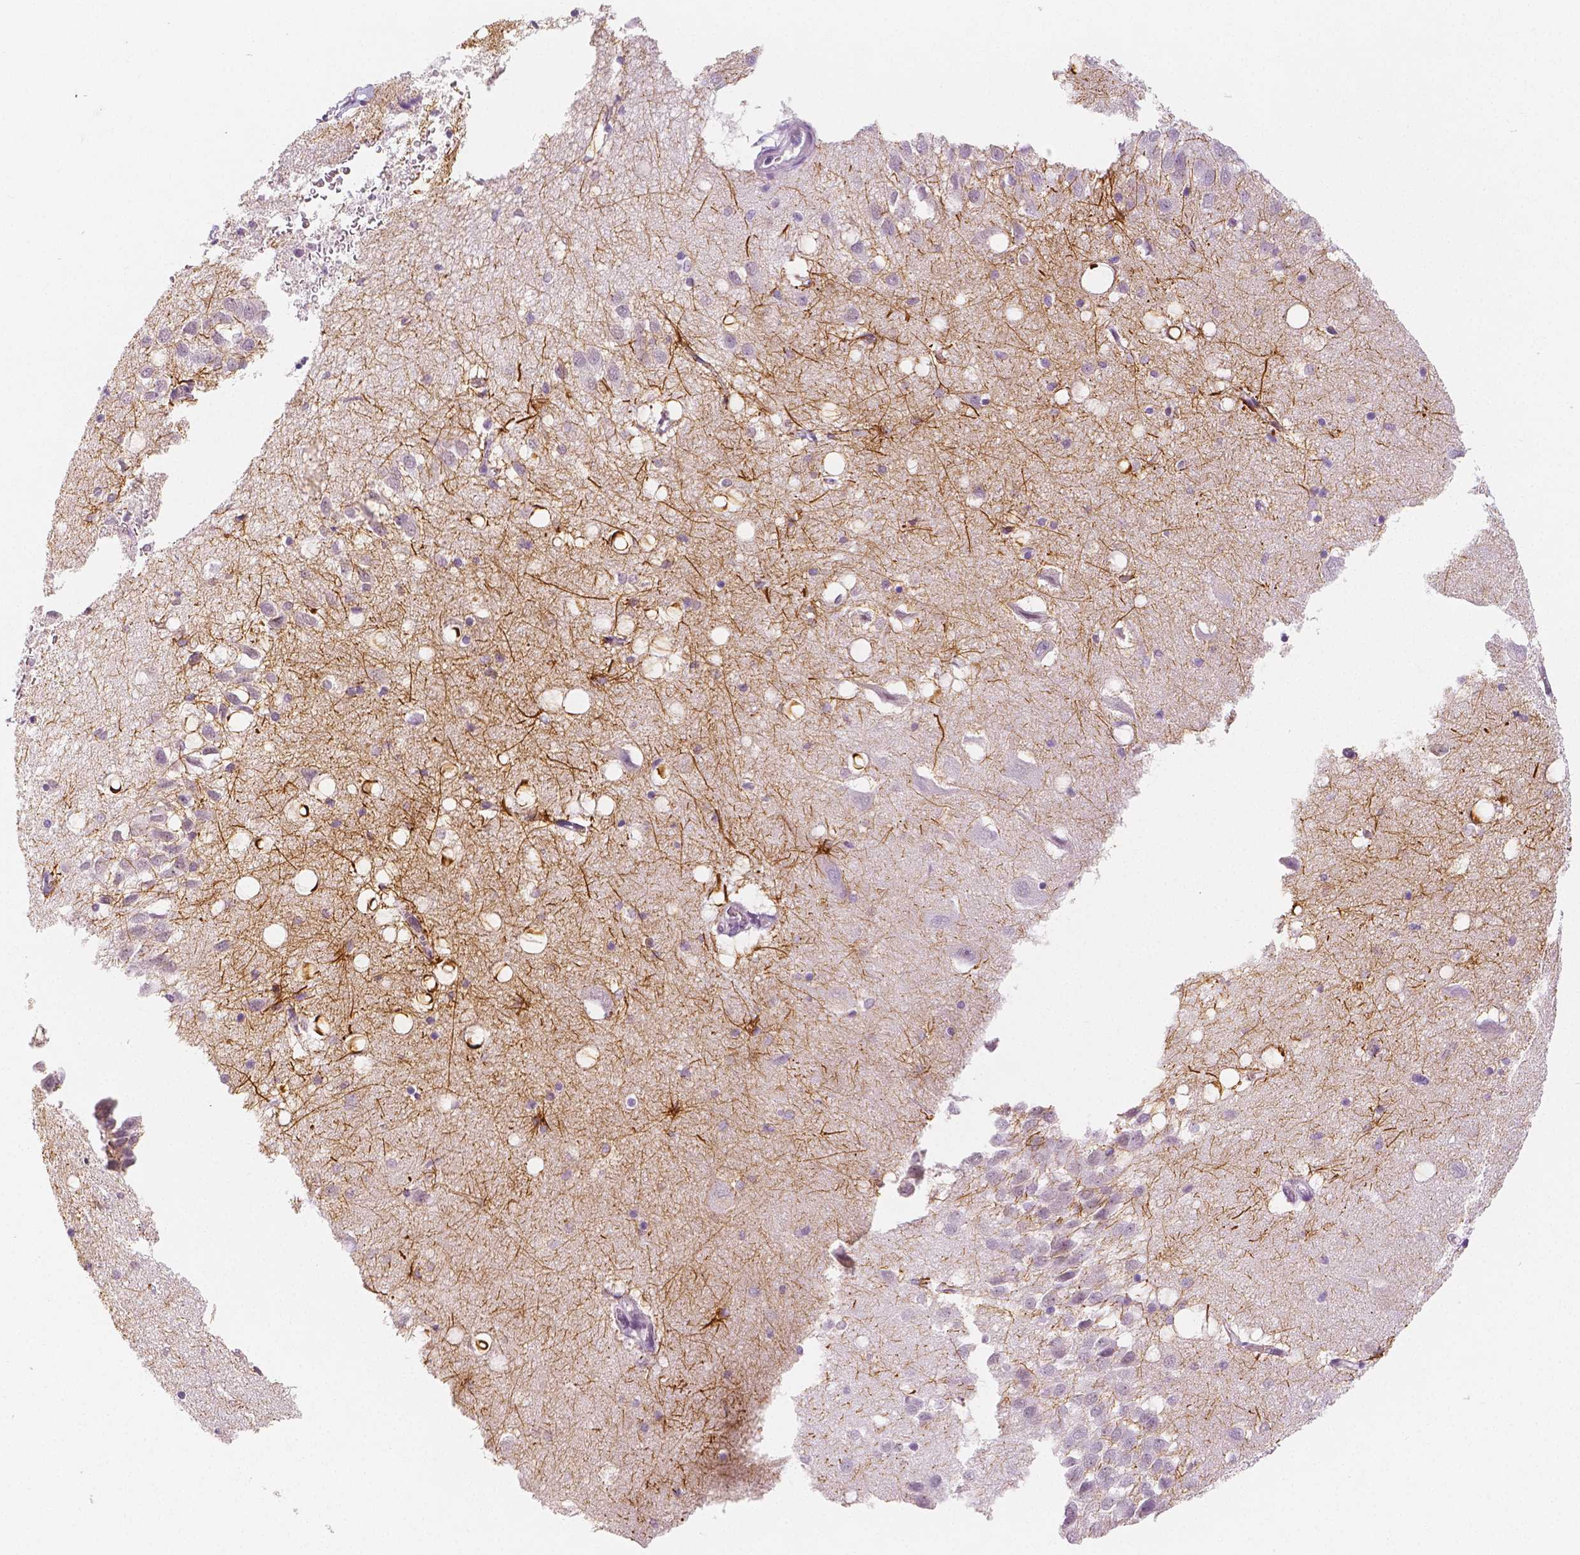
{"staining": {"intensity": "strong", "quantity": "<25%", "location": "cytoplasmic/membranous"}, "tissue": "hippocampus", "cell_type": "Glial cells", "image_type": "normal", "snomed": [{"axis": "morphology", "description": "Normal tissue, NOS"}, {"axis": "topography", "description": "Hippocampus"}], "caption": "A brown stain labels strong cytoplasmic/membranous positivity of a protein in glial cells of unremarkable human hippocampus.", "gene": "KDM5B", "patient": {"sex": "male", "age": 58}}